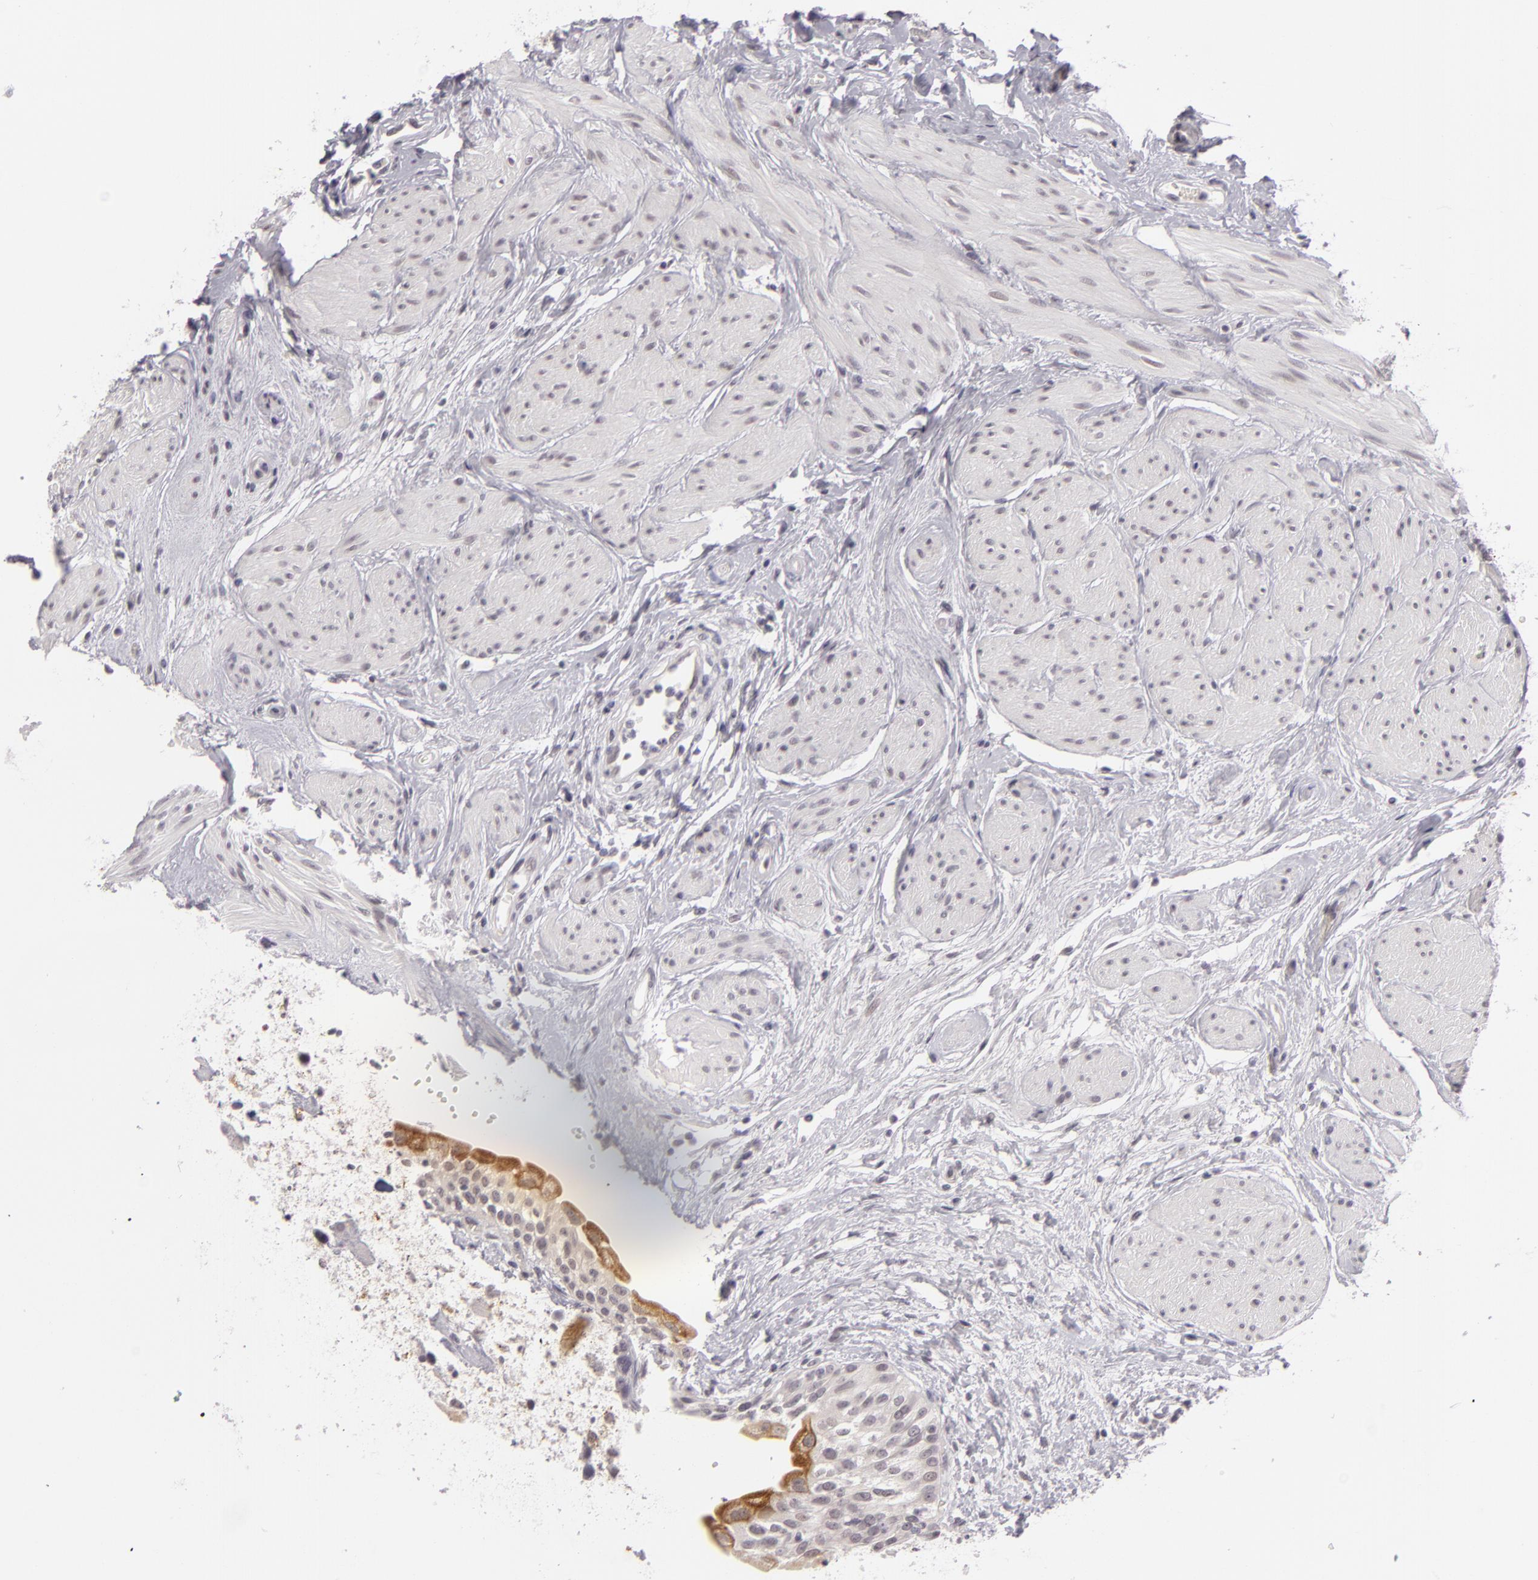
{"staining": {"intensity": "weak", "quantity": "<25%", "location": "cytoplasmic/membranous,nuclear"}, "tissue": "urinary bladder", "cell_type": "Urothelial cells", "image_type": "normal", "snomed": [{"axis": "morphology", "description": "Normal tissue, NOS"}, {"axis": "topography", "description": "Urinary bladder"}], "caption": "Immunohistochemical staining of unremarkable human urinary bladder exhibits no significant positivity in urothelial cells.", "gene": "ZNF205", "patient": {"sex": "female", "age": 55}}